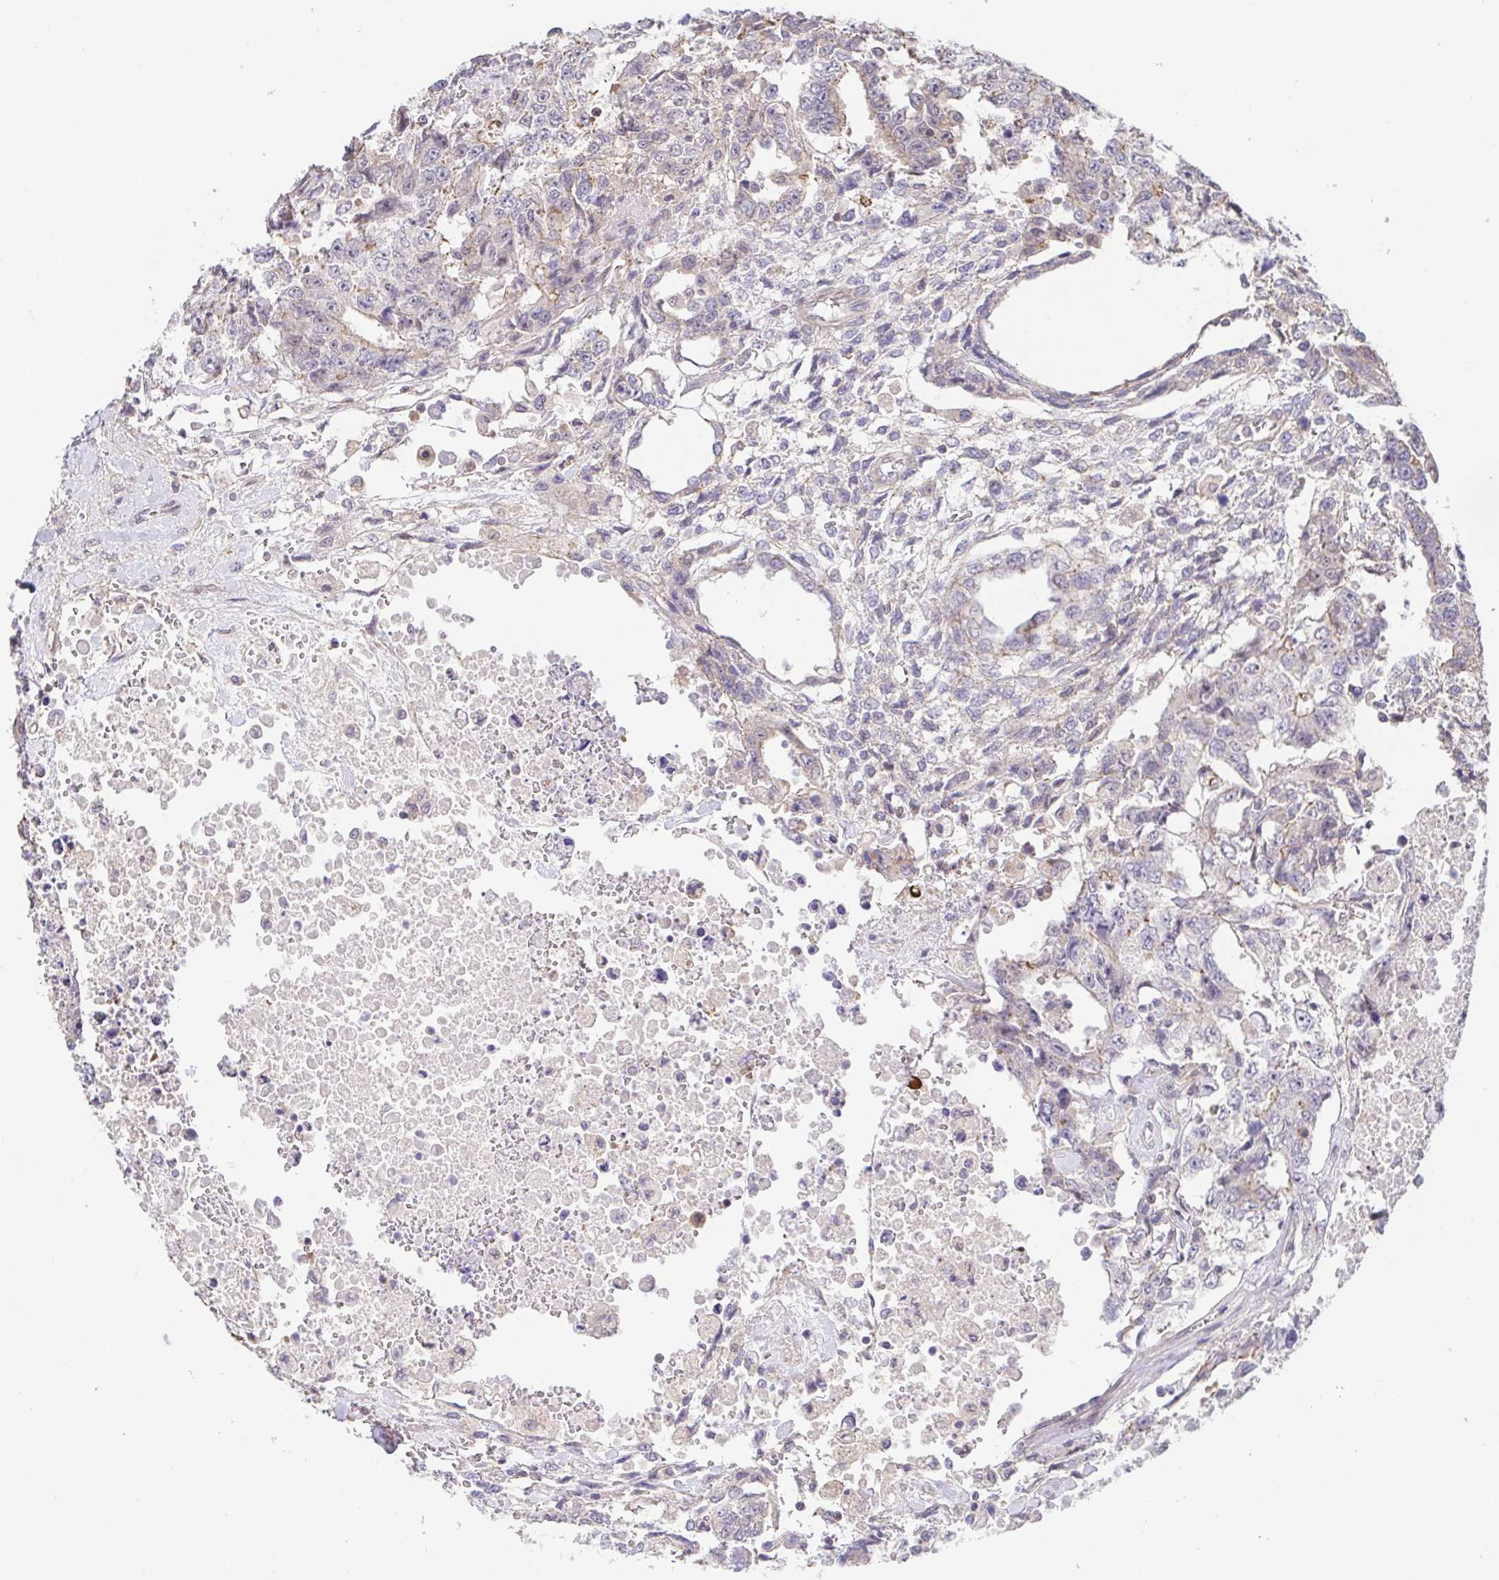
{"staining": {"intensity": "negative", "quantity": "none", "location": "none"}, "tissue": "testis cancer", "cell_type": "Tumor cells", "image_type": "cancer", "snomed": [{"axis": "morphology", "description": "Carcinoma, Embryonal, NOS"}, {"axis": "topography", "description": "Testis"}], "caption": "Embryonal carcinoma (testis) stained for a protein using immunohistochemistry (IHC) reveals no expression tumor cells.", "gene": "PREPL", "patient": {"sex": "male", "age": 24}}